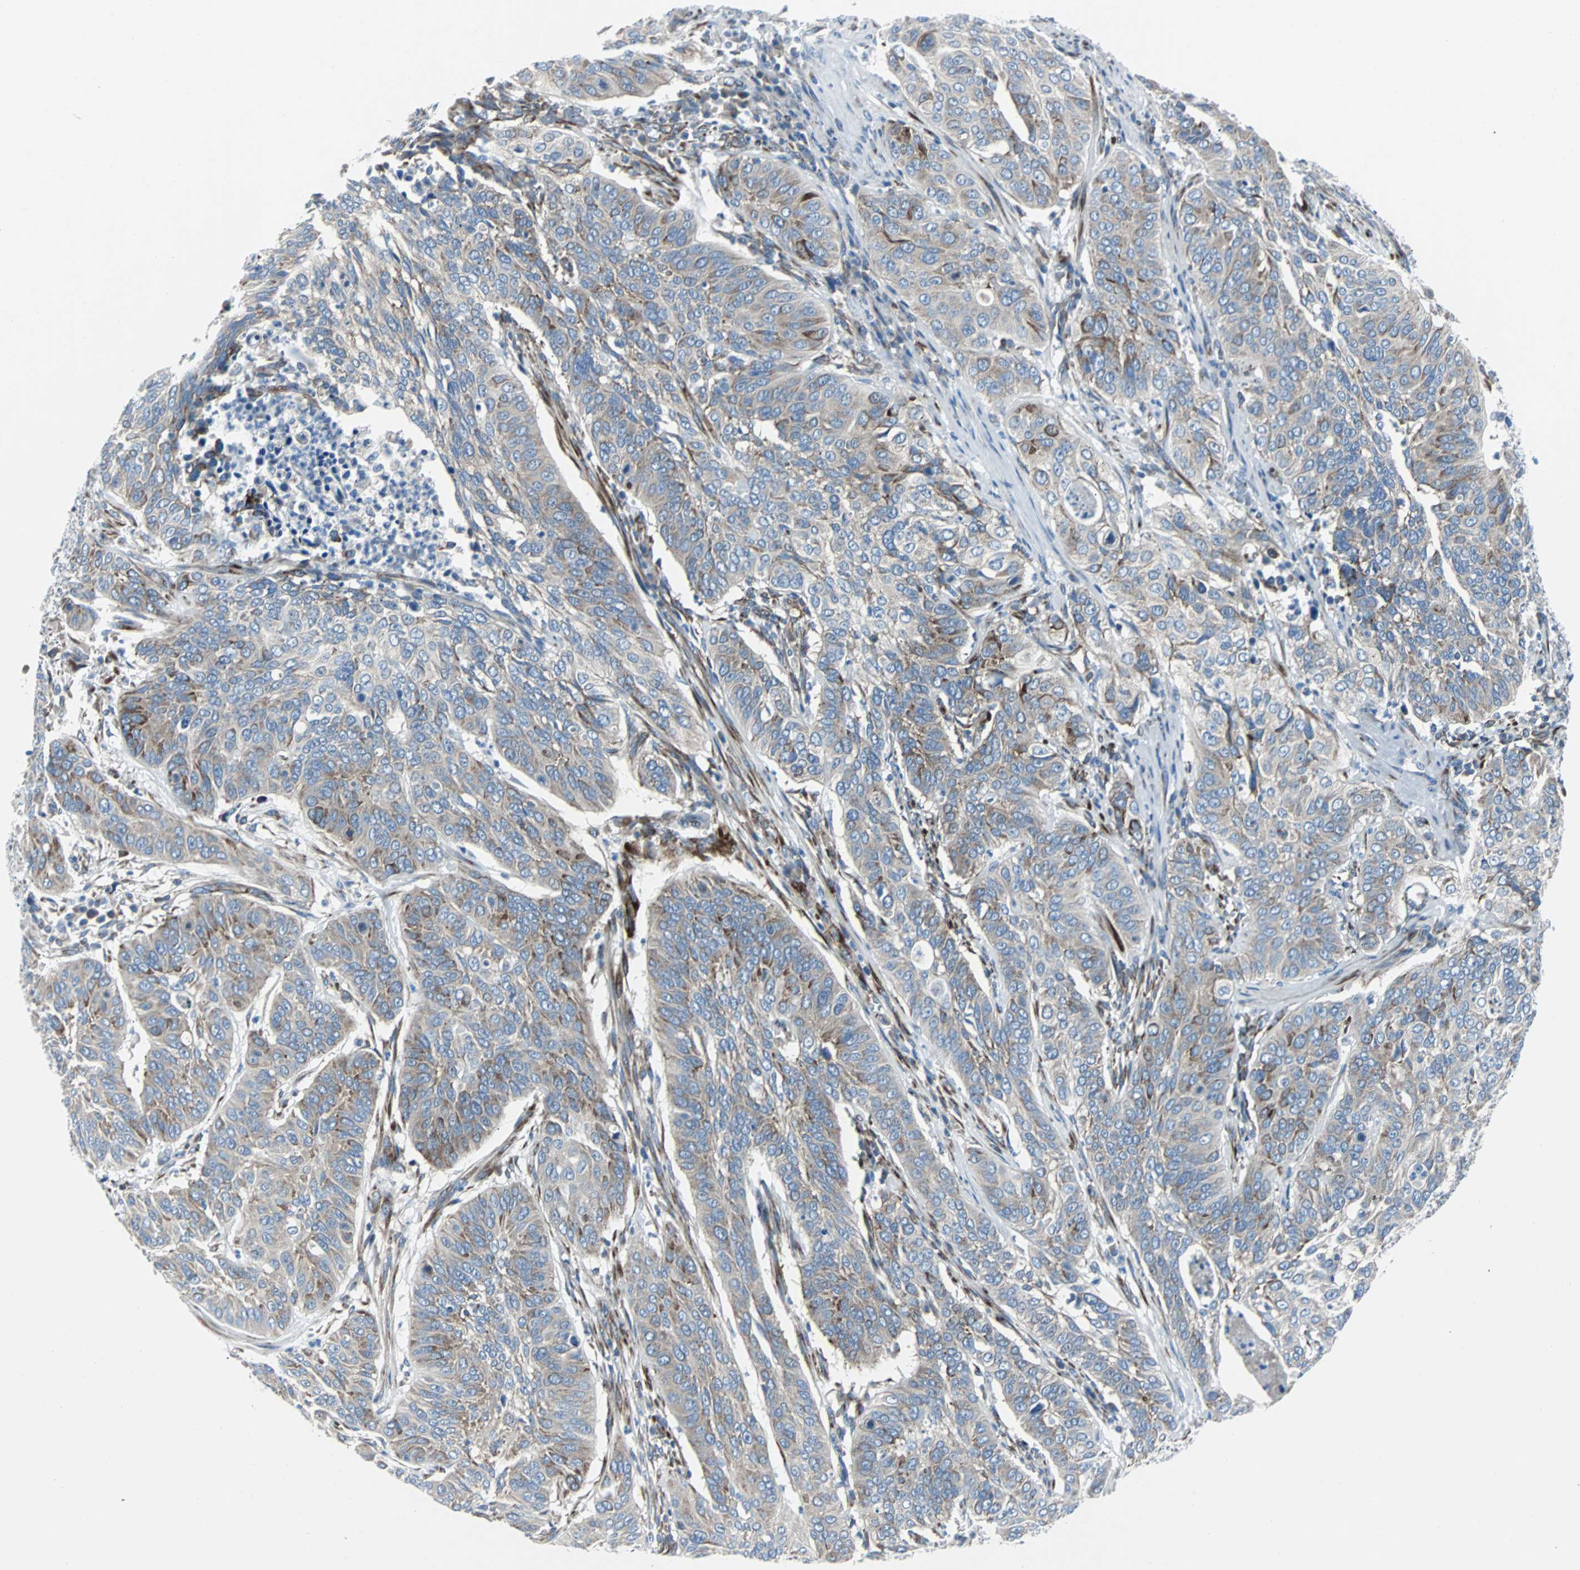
{"staining": {"intensity": "moderate", "quantity": ">75%", "location": "cytoplasmic/membranous"}, "tissue": "cervical cancer", "cell_type": "Tumor cells", "image_type": "cancer", "snomed": [{"axis": "morphology", "description": "Squamous cell carcinoma, NOS"}, {"axis": "topography", "description": "Cervix"}], "caption": "Cervical squamous cell carcinoma was stained to show a protein in brown. There is medium levels of moderate cytoplasmic/membranous staining in approximately >75% of tumor cells. Immunohistochemistry (ihc) stains the protein in brown and the nuclei are stained blue.", "gene": "BBC3", "patient": {"sex": "female", "age": 39}}